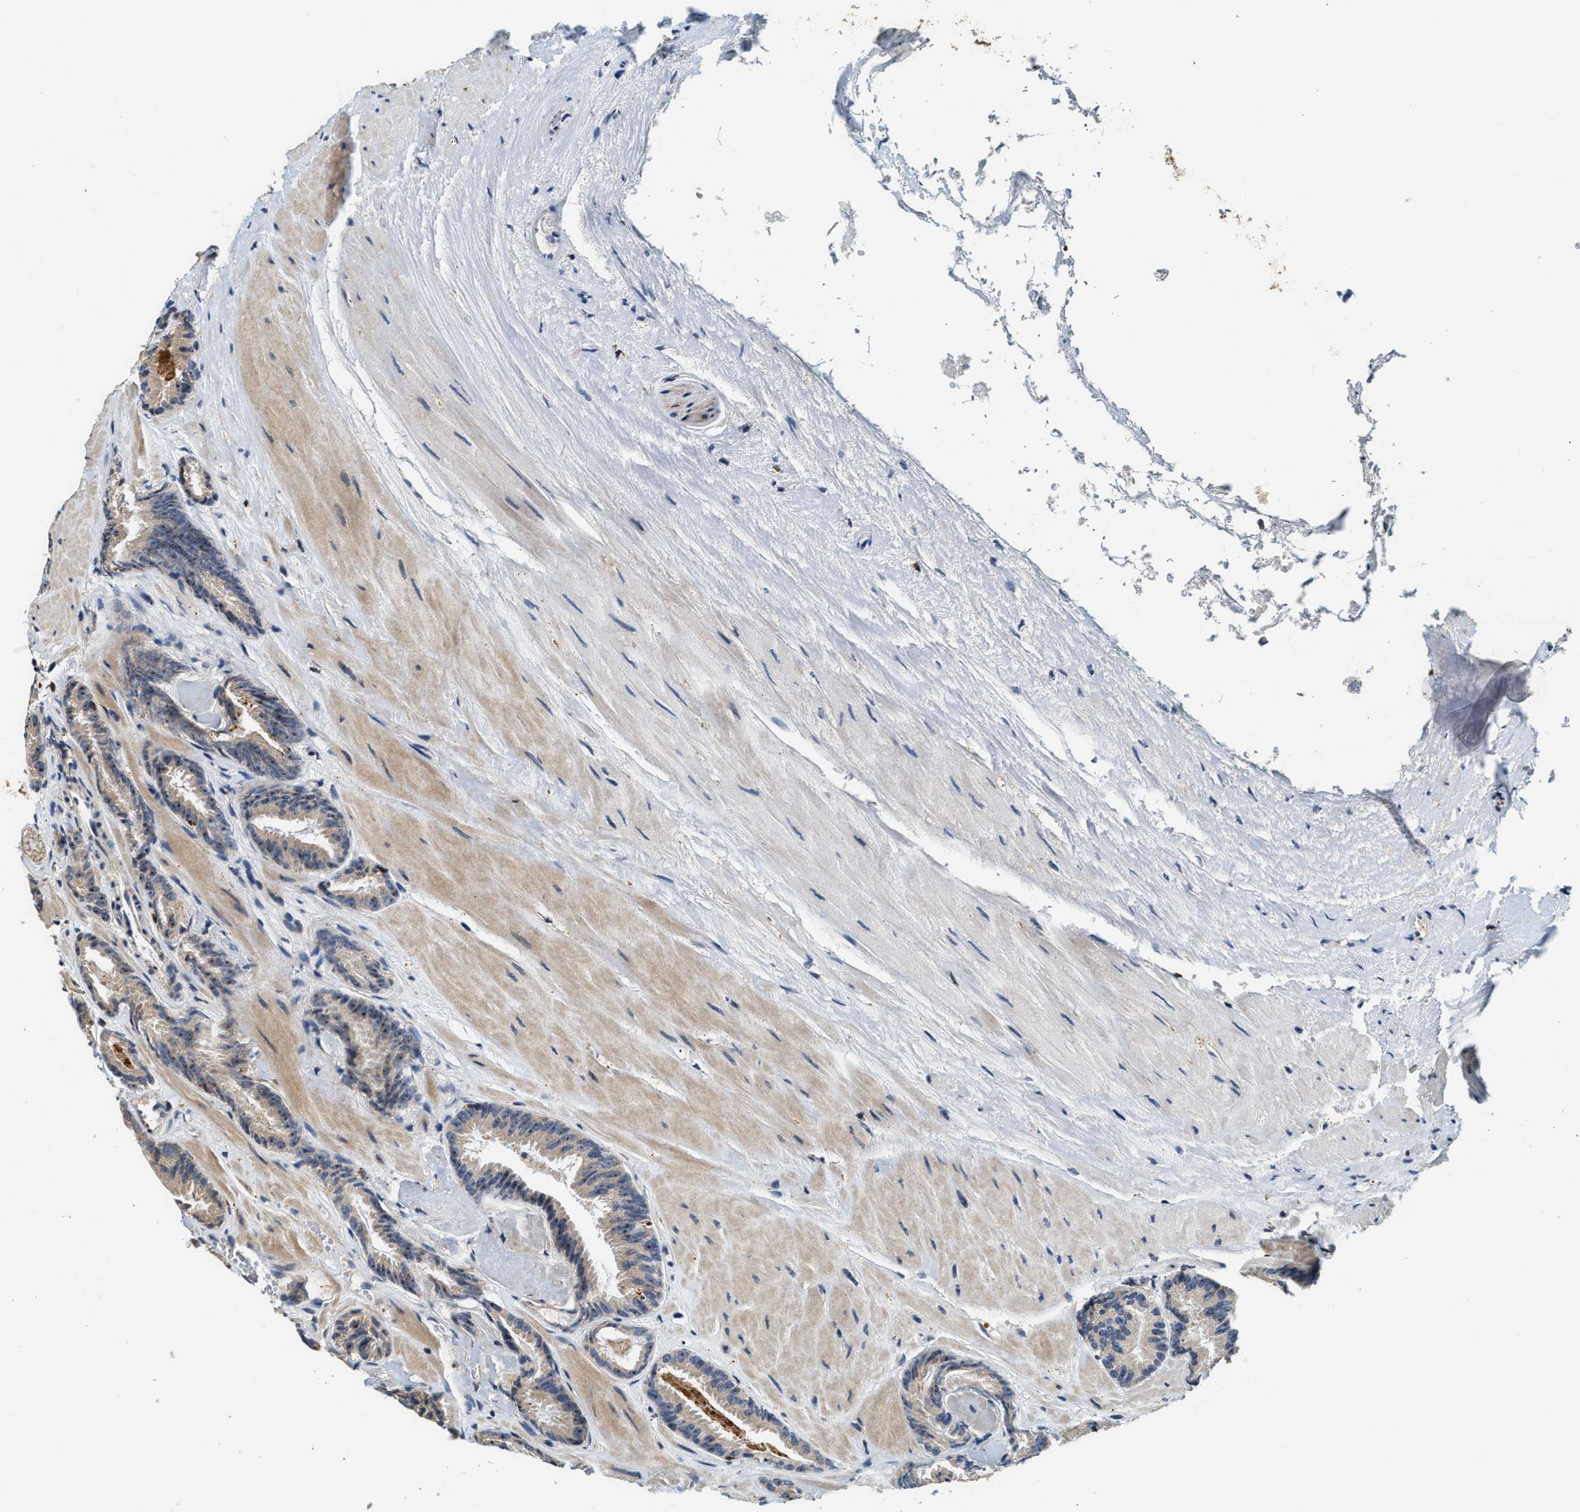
{"staining": {"intensity": "weak", "quantity": ">75%", "location": "cytoplasmic/membranous"}, "tissue": "prostate cancer", "cell_type": "Tumor cells", "image_type": "cancer", "snomed": [{"axis": "morphology", "description": "Adenocarcinoma, Low grade"}, {"axis": "topography", "description": "Prostate"}], "caption": "IHC photomicrograph of adenocarcinoma (low-grade) (prostate) stained for a protein (brown), which demonstrates low levels of weak cytoplasmic/membranous positivity in about >75% of tumor cells.", "gene": "SNX5", "patient": {"sex": "male", "age": 51}}